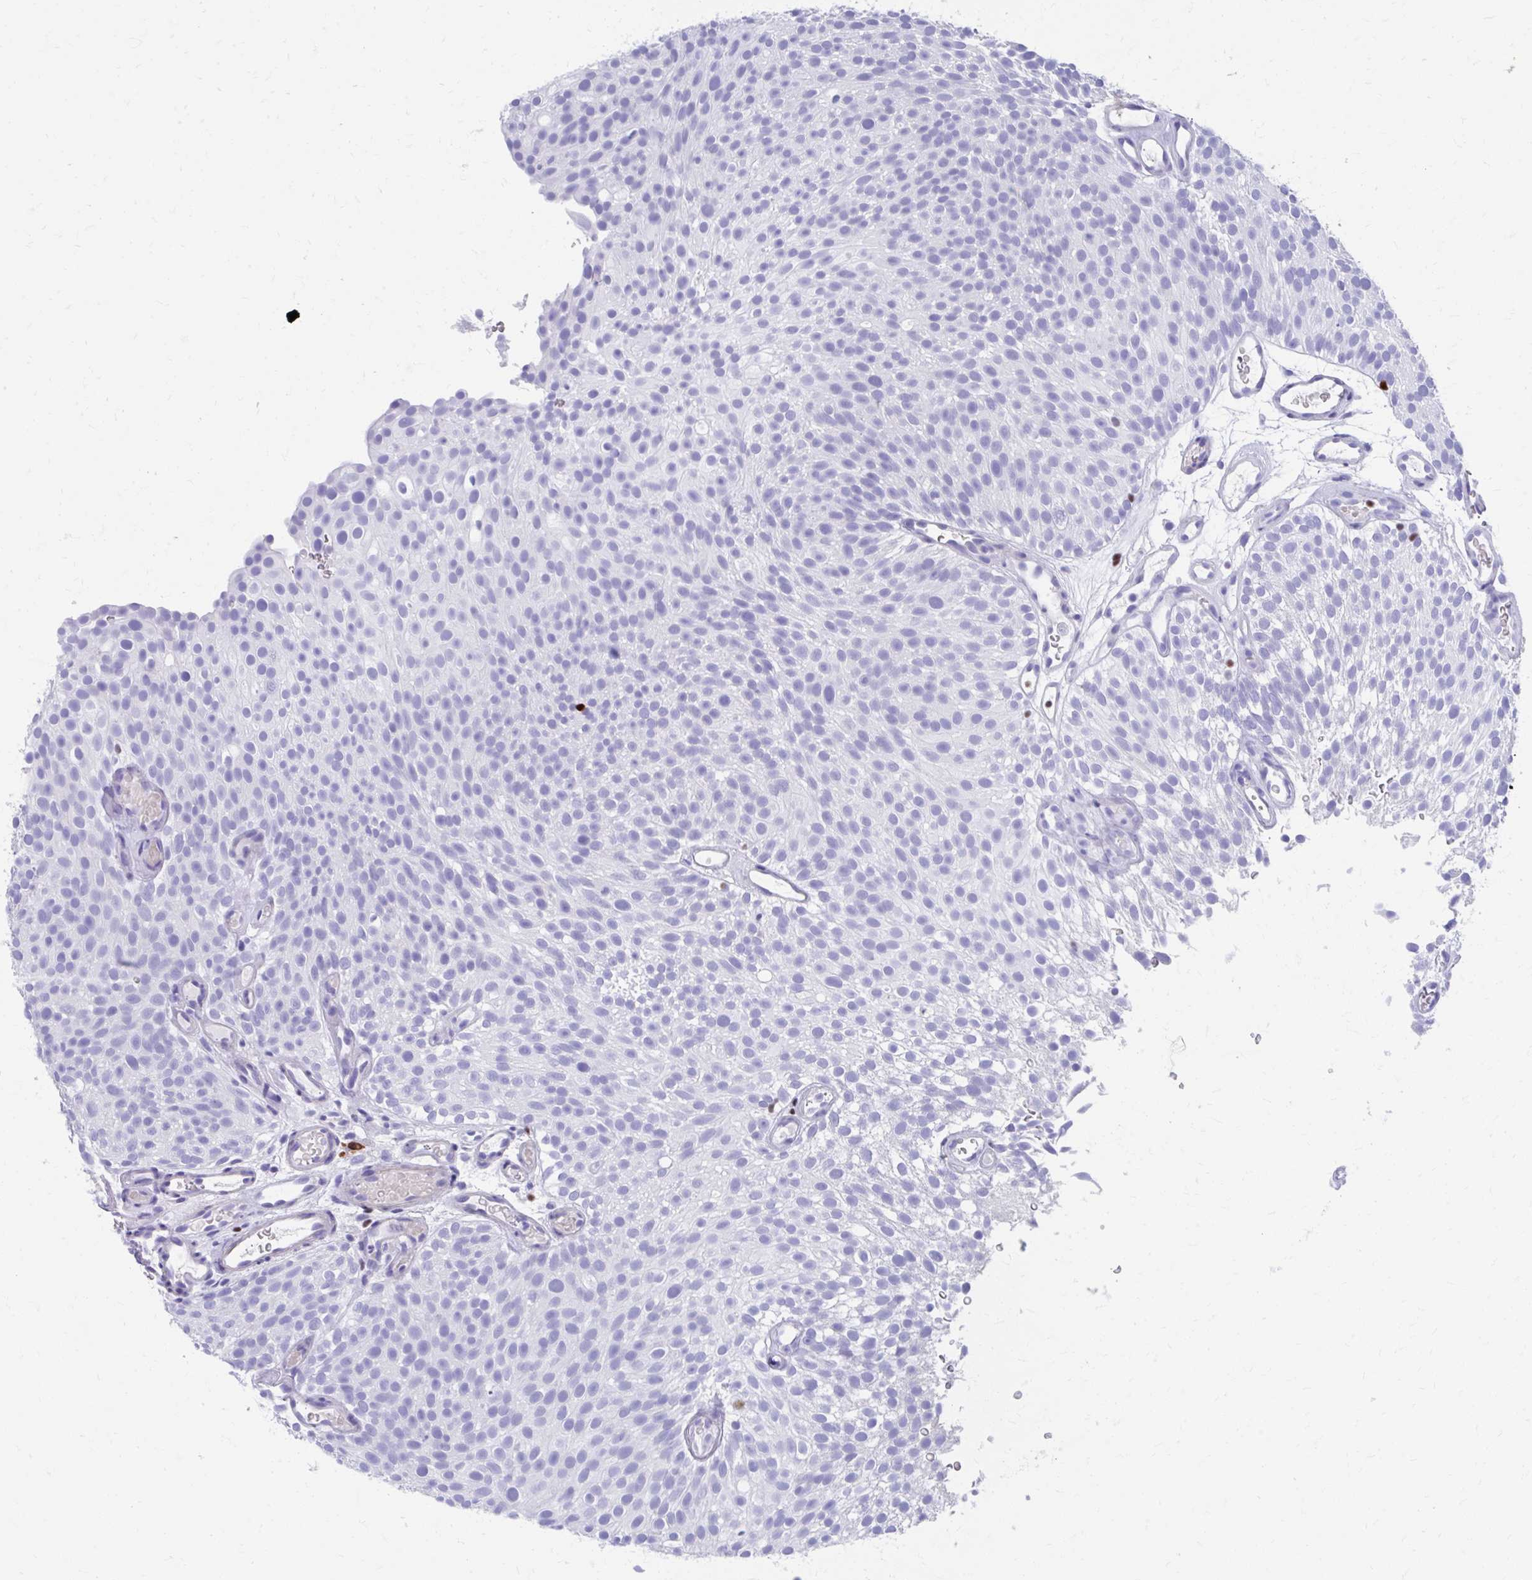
{"staining": {"intensity": "negative", "quantity": "none", "location": "none"}, "tissue": "urothelial cancer", "cell_type": "Tumor cells", "image_type": "cancer", "snomed": [{"axis": "morphology", "description": "Urothelial carcinoma, Low grade"}, {"axis": "topography", "description": "Urinary bladder"}], "caption": "DAB (3,3'-diaminobenzidine) immunohistochemical staining of human low-grade urothelial carcinoma demonstrates no significant expression in tumor cells. The staining was performed using DAB (3,3'-diaminobenzidine) to visualize the protein expression in brown, while the nuclei were stained in blue with hematoxylin (Magnification: 20x).", "gene": "RUNX3", "patient": {"sex": "male", "age": 78}}